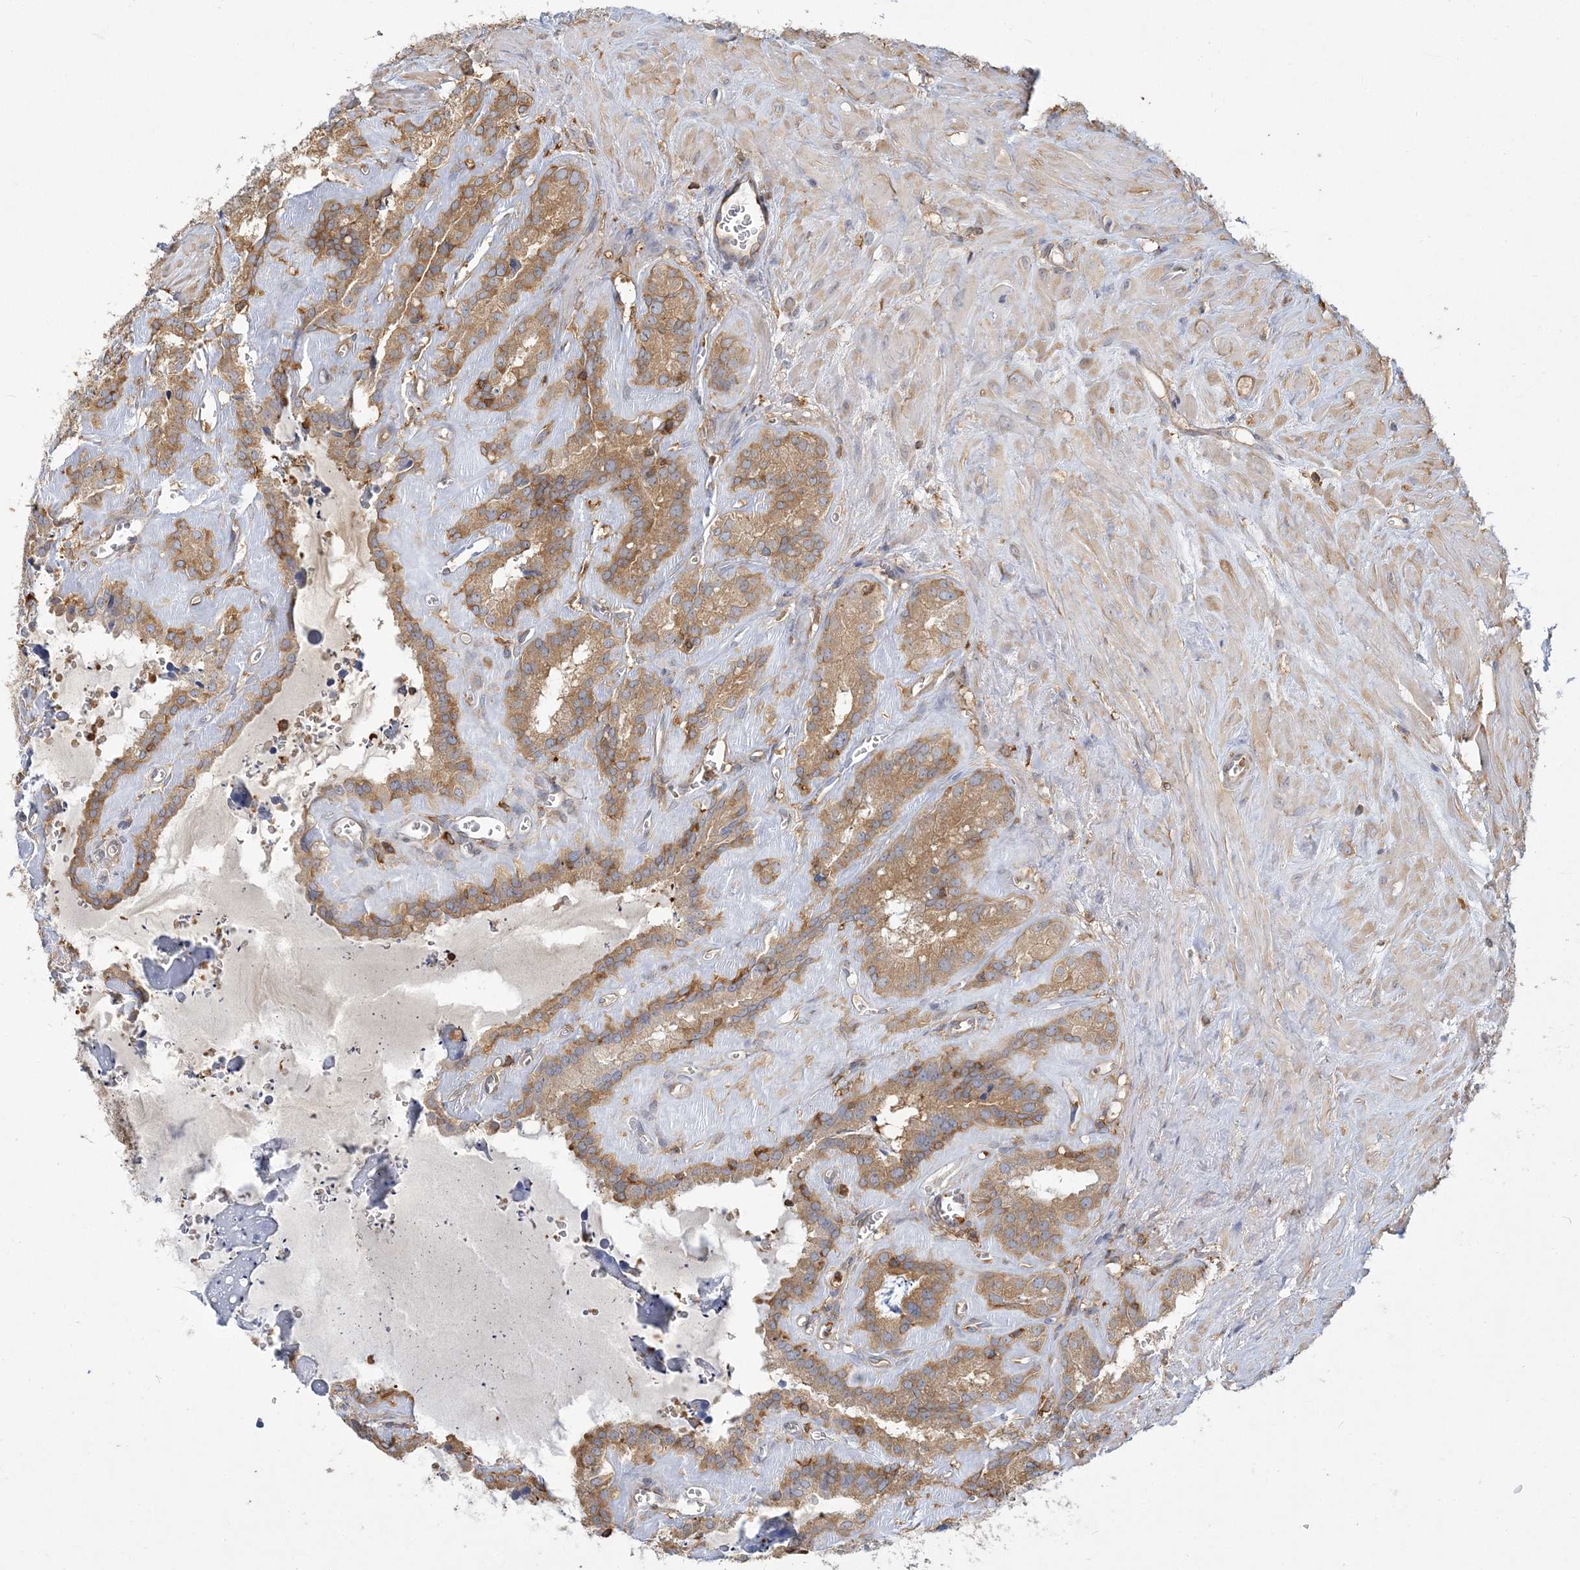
{"staining": {"intensity": "moderate", "quantity": ">75%", "location": "cytoplasmic/membranous"}, "tissue": "seminal vesicle", "cell_type": "Glandular cells", "image_type": "normal", "snomed": [{"axis": "morphology", "description": "Normal tissue, NOS"}, {"axis": "topography", "description": "Prostate"}, {"axis": "topography", "description": "Seminal veicle"}], "caption": "This is an image of immunohistochemistry staining of normal seminal vesicle, which shows moderate staining in the cytoplasmic/membranous of glandular cells.", "gene": "ANKS1A", "patient": {"sex": "male", "age": 59}}